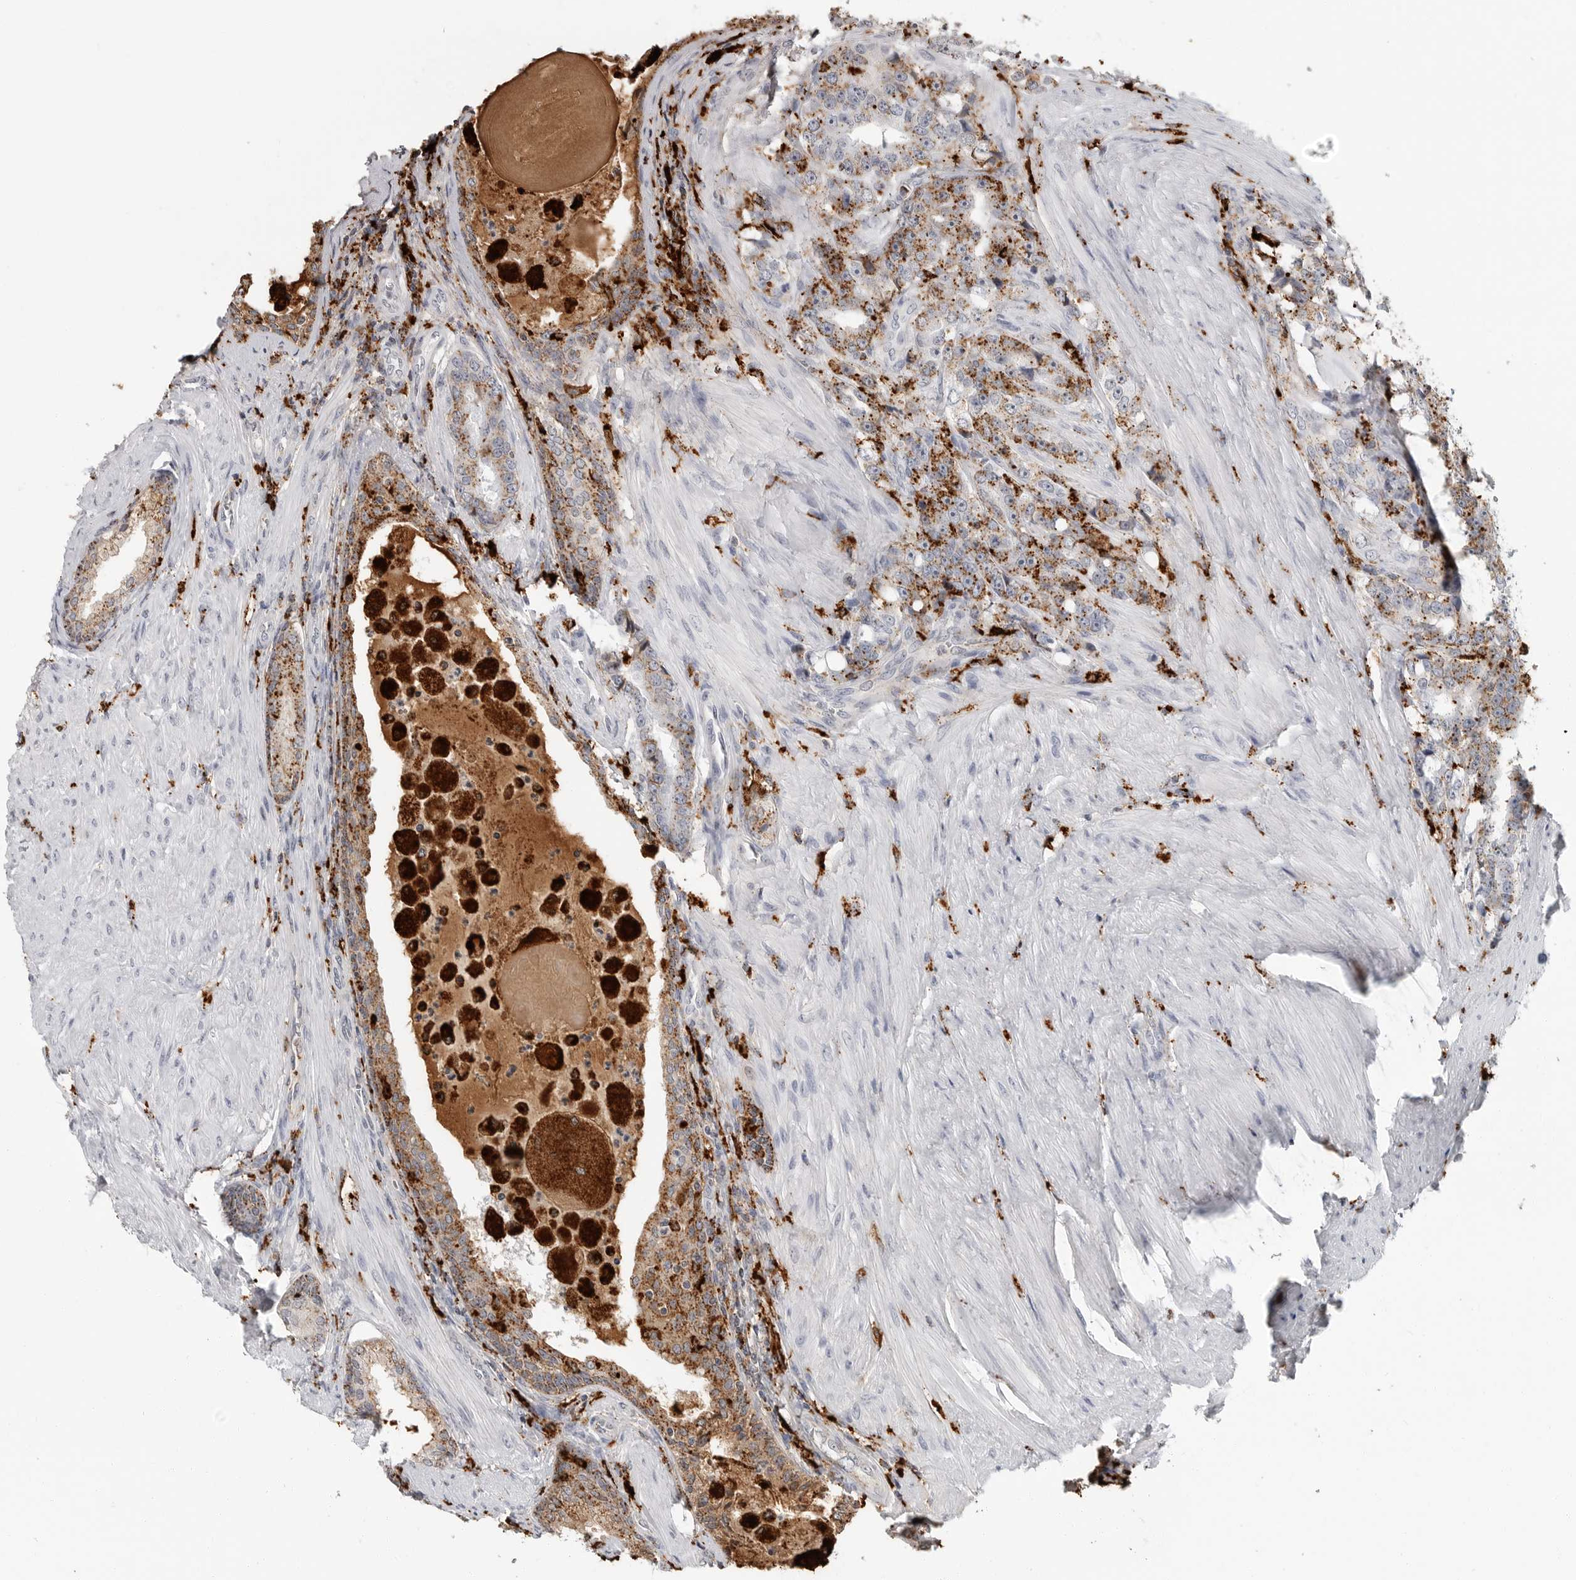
{"staining": {"intensity": "moderate", "quantity": "25%-75%", "location": "cytoplasmic/membranous"}, "tissue": "prostate cancer", "cell_type": "Tumor cells", "image_type": "cancer", "snomed": [{"axis": "morphology", "description": "Adenocarcinoma, High grade"}, {"axis": "topography", "description": "Prostate"}], "caption": "Immunohistochemical staining of human prostate cancer (high-grade adenocarcinoma) displays medium levels of moderate cytoplasmic/membranous protein staining in approximately 25%-75% of tumor cells.", "gene": "IFI30", "patient": {"sex": "male", "age": 60}}